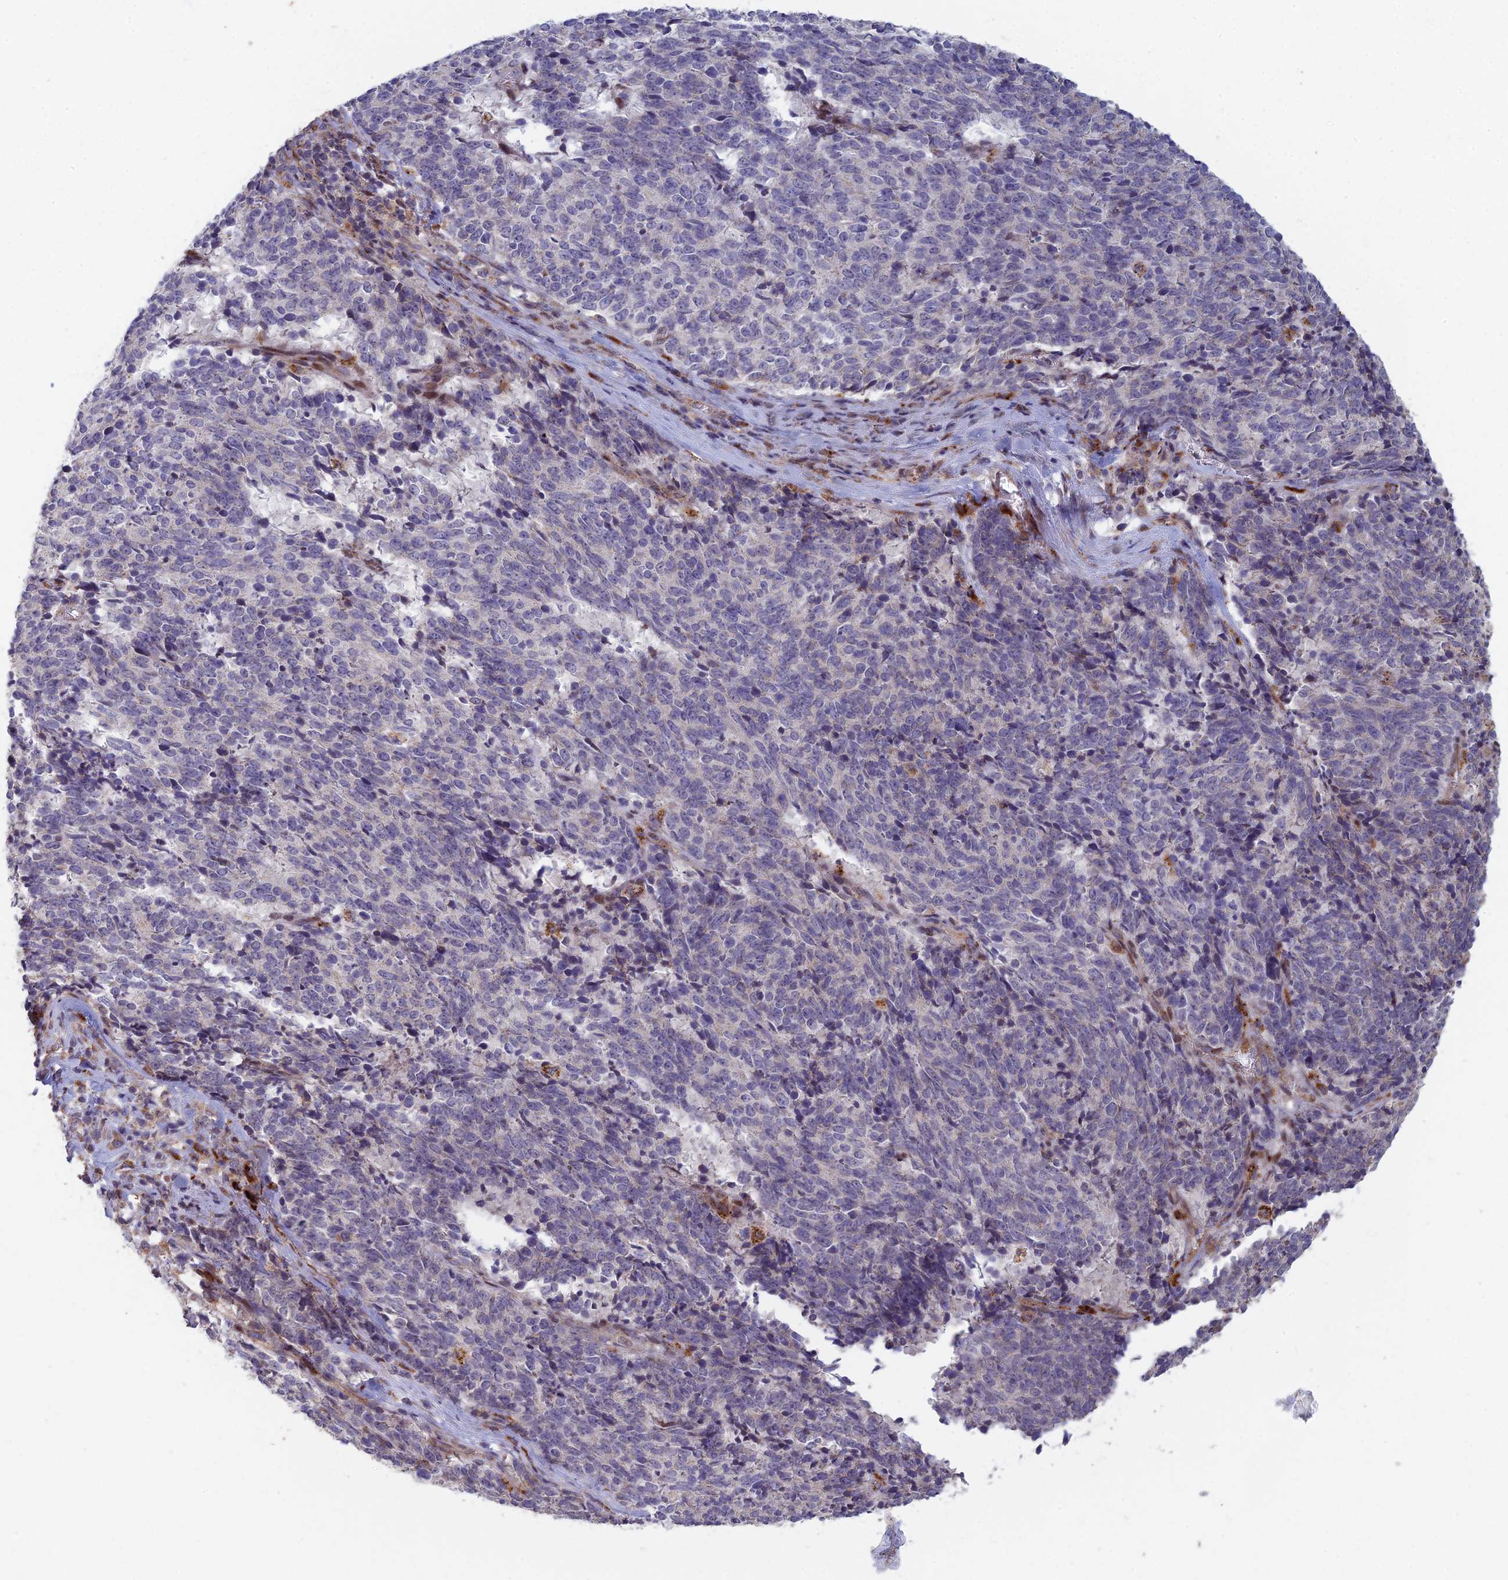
{"staining": {"intensity": "negative", "quantity": "none", "location": "none"}, "tissue": "cervical cancer", "cell_type": "Tumor cells", "image_type": "cancer", "snomed": [{"axis": "morphology", "description": "Squamous cell carcinoma, NOS"}, {"axis": "topography", "description": "Cervix"}], "caption": "Immunohistochemistry (IHC) image of human cervical cancer (squamous cell carcinoma) stained for a protein (brown), which shows no positivity in tumor cells.", "gene": "FOXS1", "patient": {"sex": "female", "age": 29}}